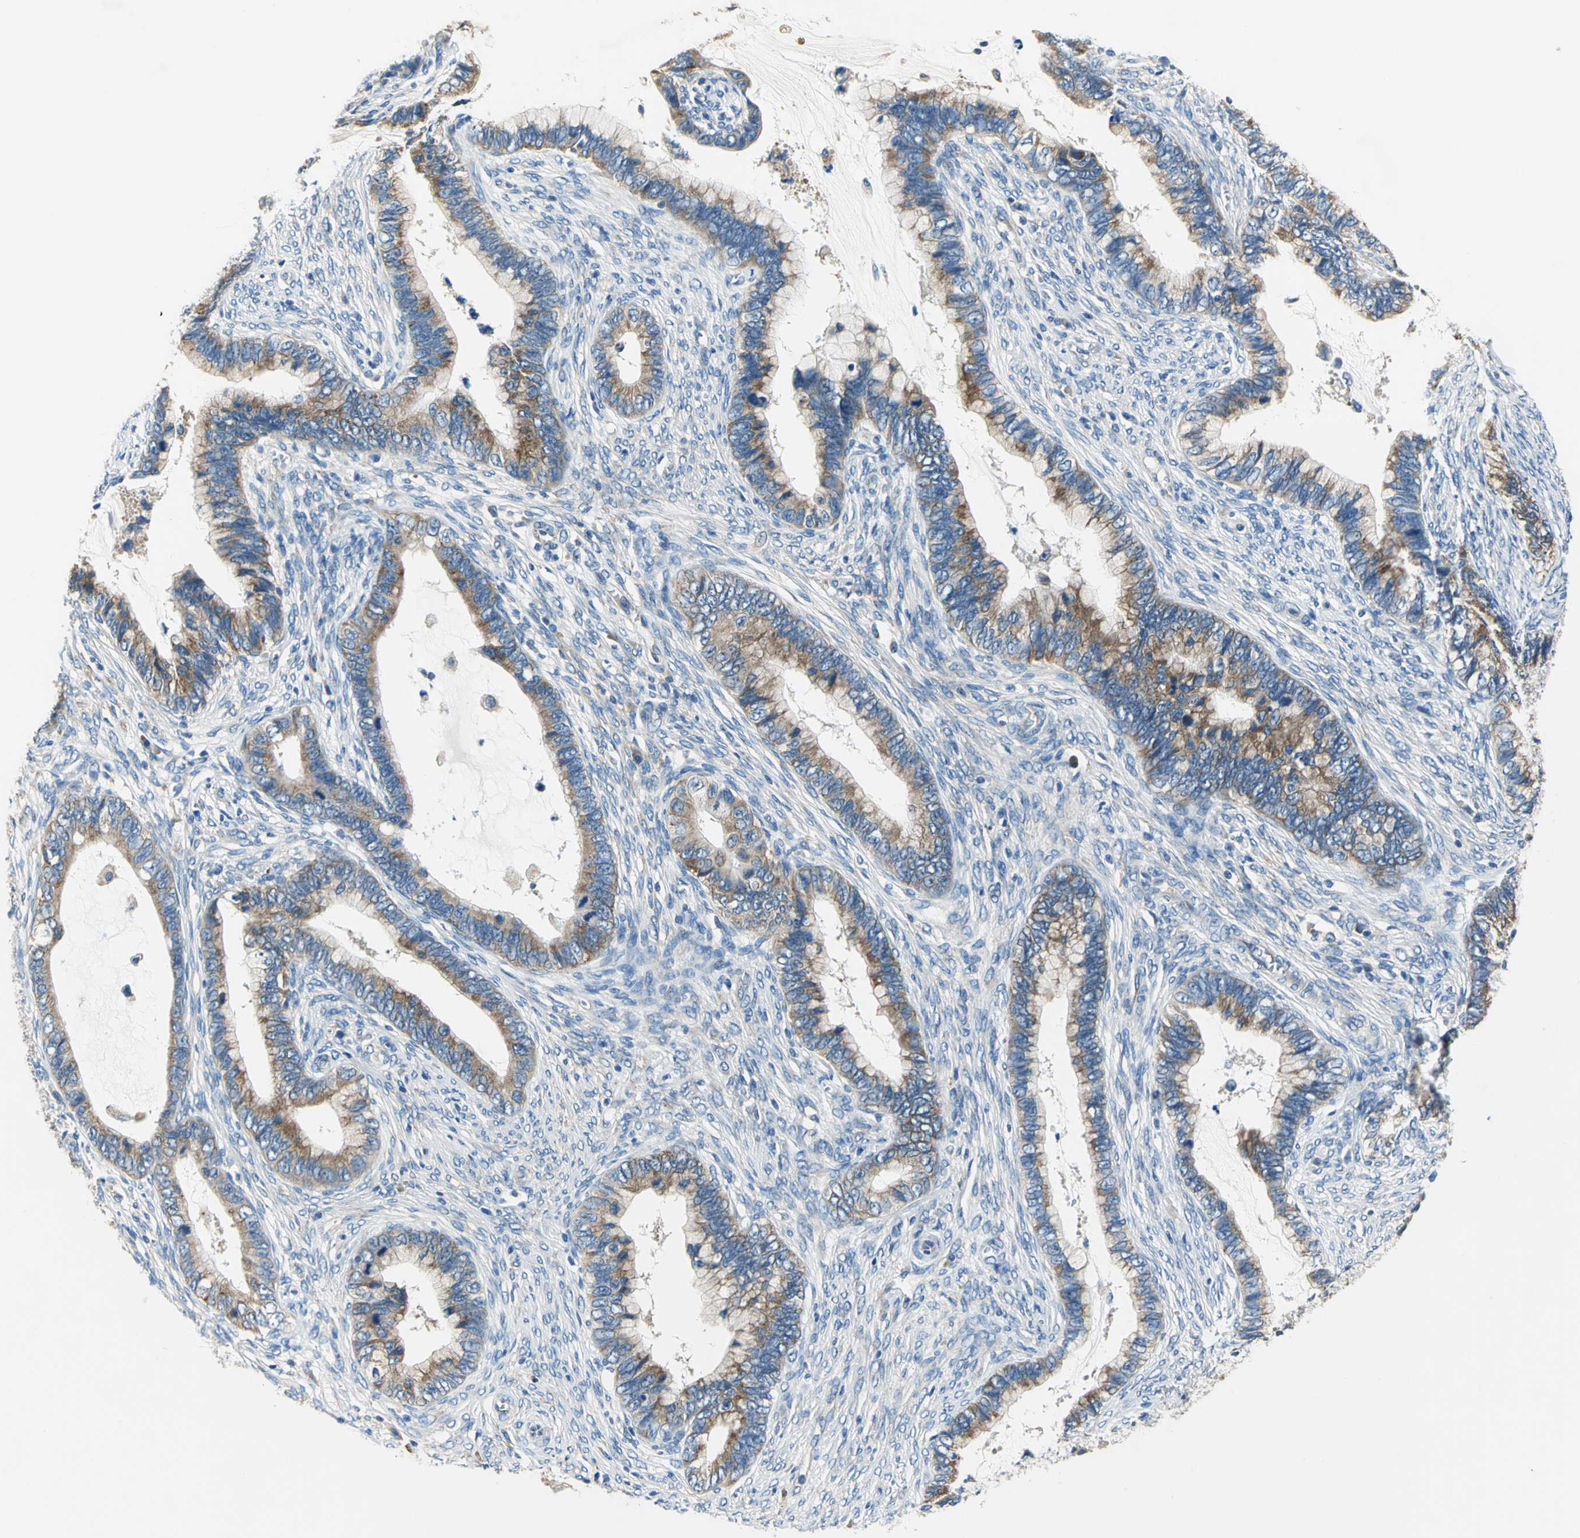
{"staining": {"intensity": "strong", "quantity": ">75%", "location": "cytoplasmic/membranous"}, "tissue": "cervical cancer", "cell_type": "Tumor cells", "image_type": "cancer", "snomed": [{"axis": "morphology", "description": "Adenocarcinoma, NOS"}, {"axis": "topography", "description": "Cervix"}], "caption": "Human adenocarcinoma (cervical) stained for a protein (brown) exhibits strong cytoplasmic/membranous positive staining in about >75% of tumor cells.", "gene": "TRIM25", "patient": {"sex": "female", "age": 44}}